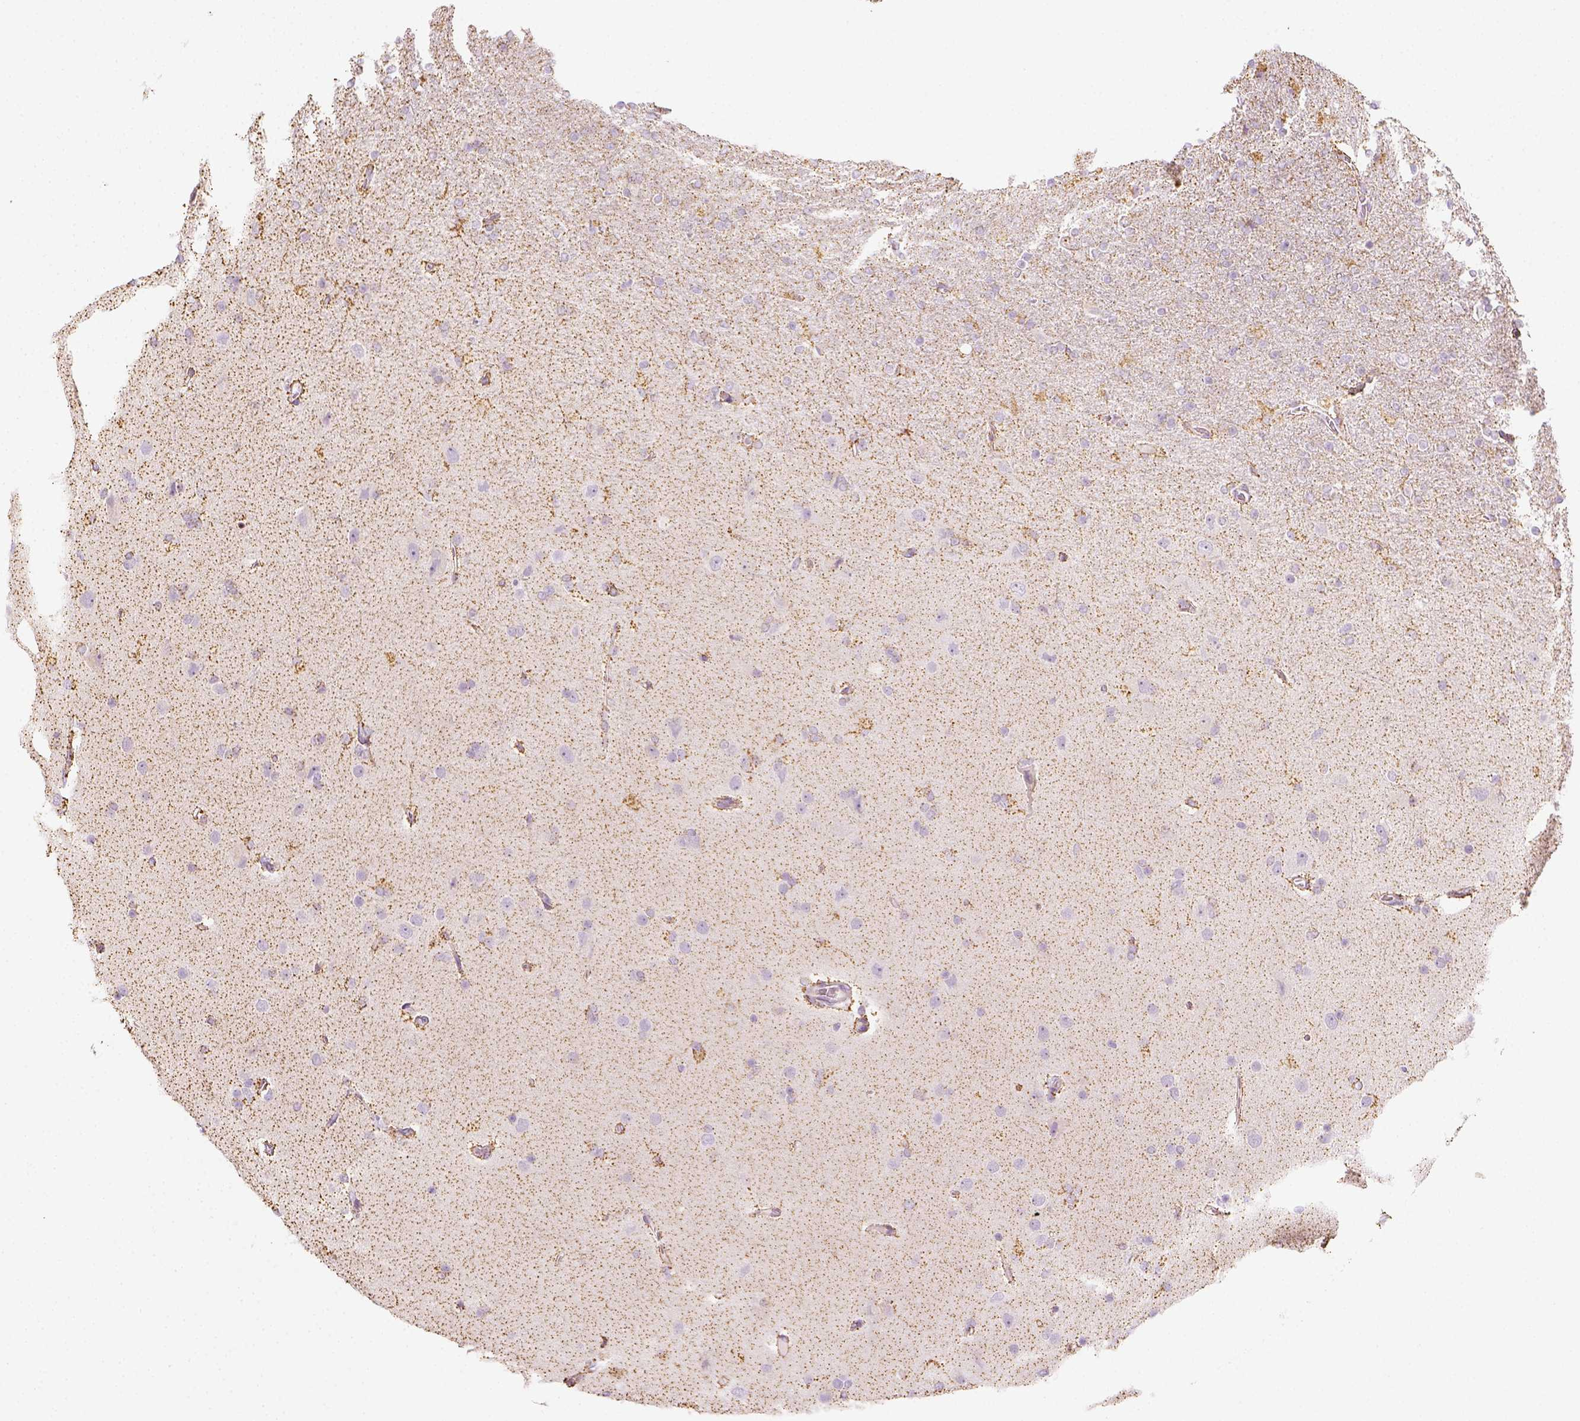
{"staining": {"intensity": "negative", "quantity": "none", "location": "none"}, "tissue": "glioma", "cell_type": "Tumor cells", "image_type": "cancer", "snomed": [{"axis": "morphology", "description": "Glioma, malignant, High grade"}, {"axis": "topography", "description": "Cerebral cortex"}], "caption": "Micrograph shows no significant protein positivity in tumor cells of glioma.", "gene": "LCA5", "patient": {"sex": "male", "age": 70}}